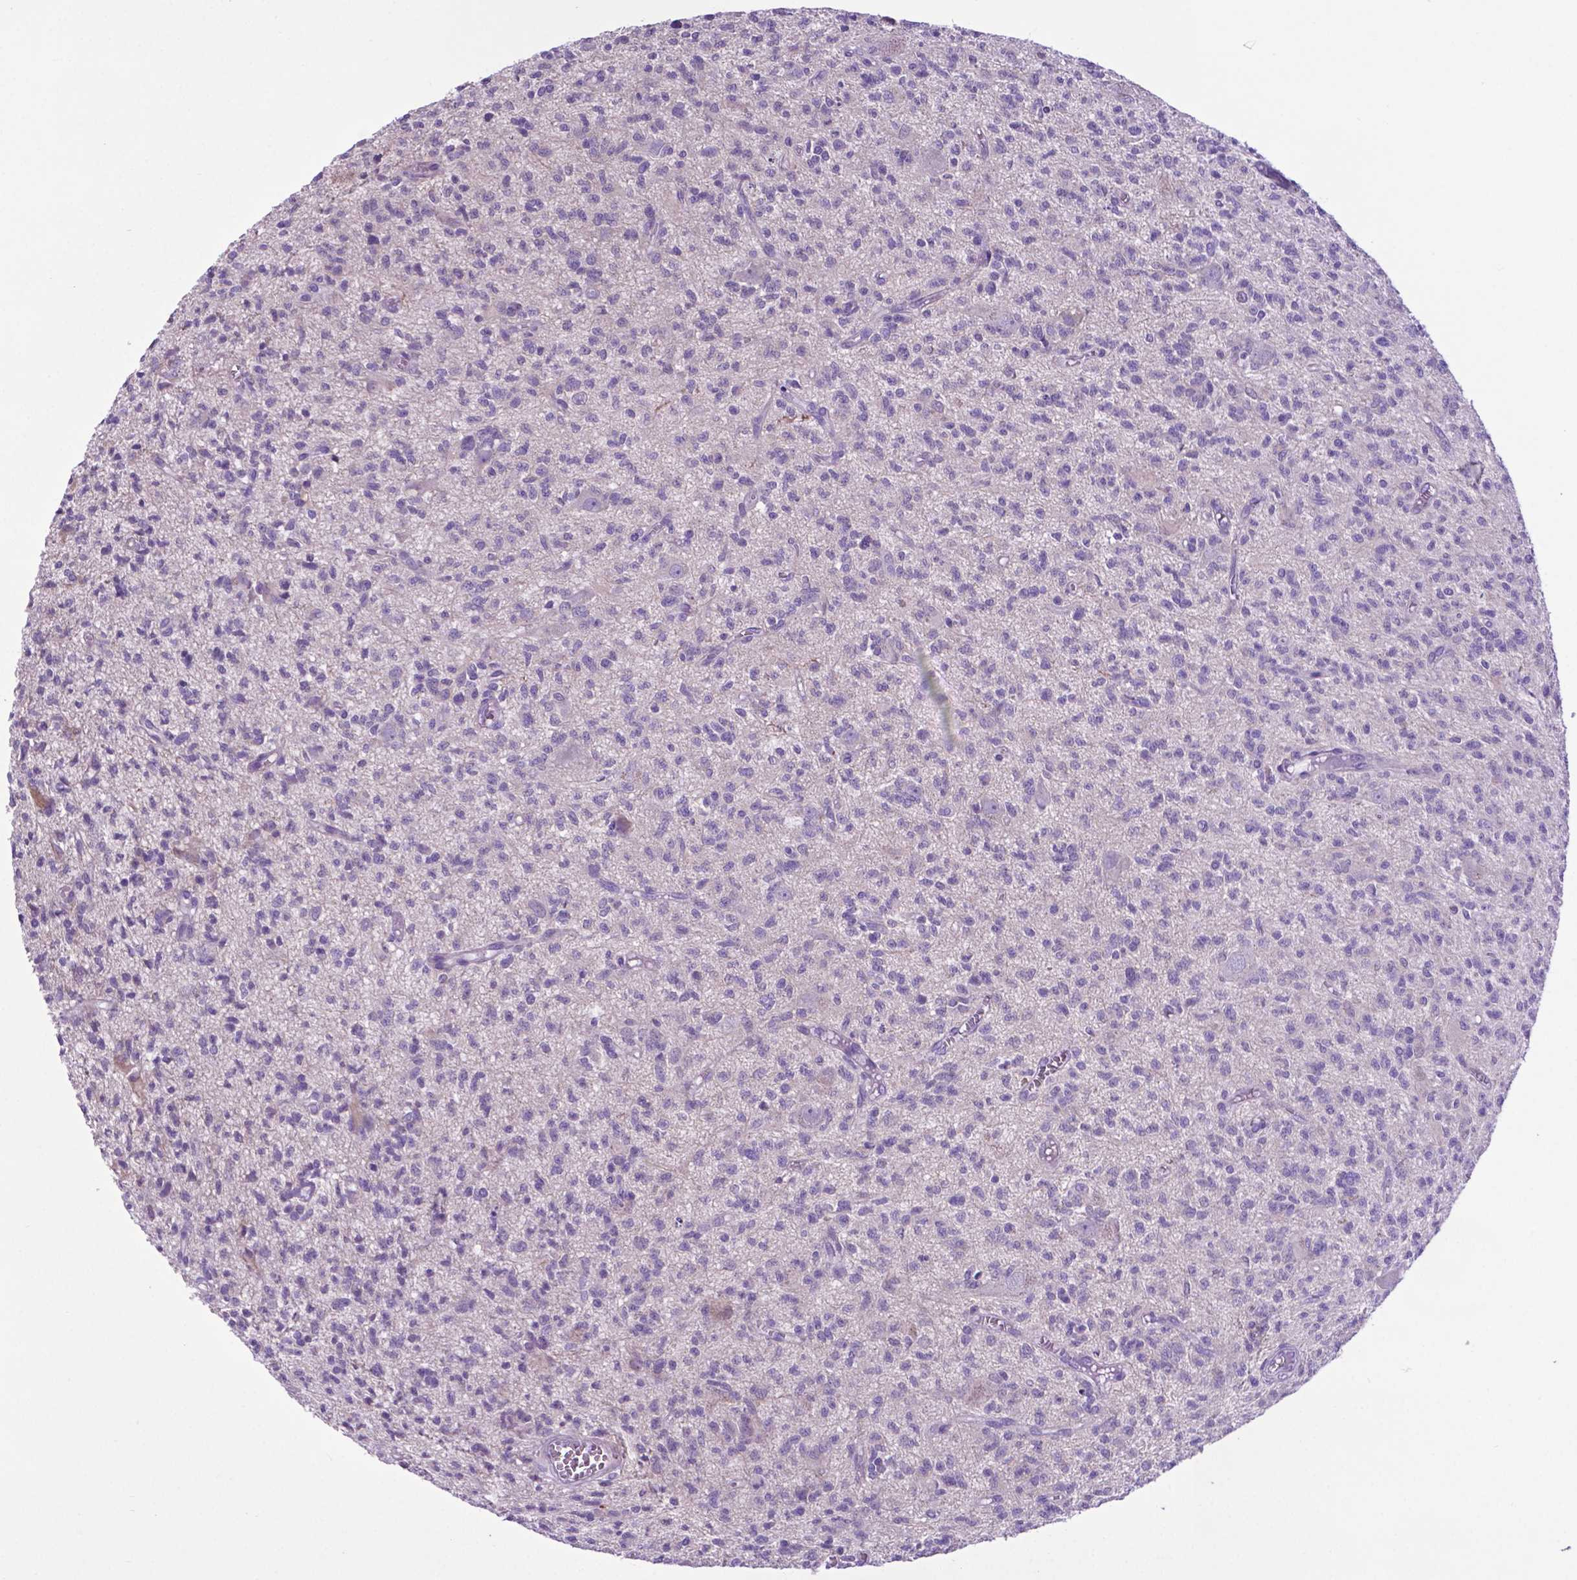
{"staining": {"intensity": "negative", "quantity": "none", "location": "none"}, "tissue": "glioma", "cell_type": "Tumor cells", "image_type": "cancer", "snomed": [{"axis": "morphology", "description": "Glioma, malignant, Low grade"}, {"axis": "topography", "description": "Brain"}], "caption": "IHC of human low-grade glioma (malignant) exhibits no expression in tumor cells.", "gene": "ADRA2B", "patient": {"sex": "male", "age": 64}}